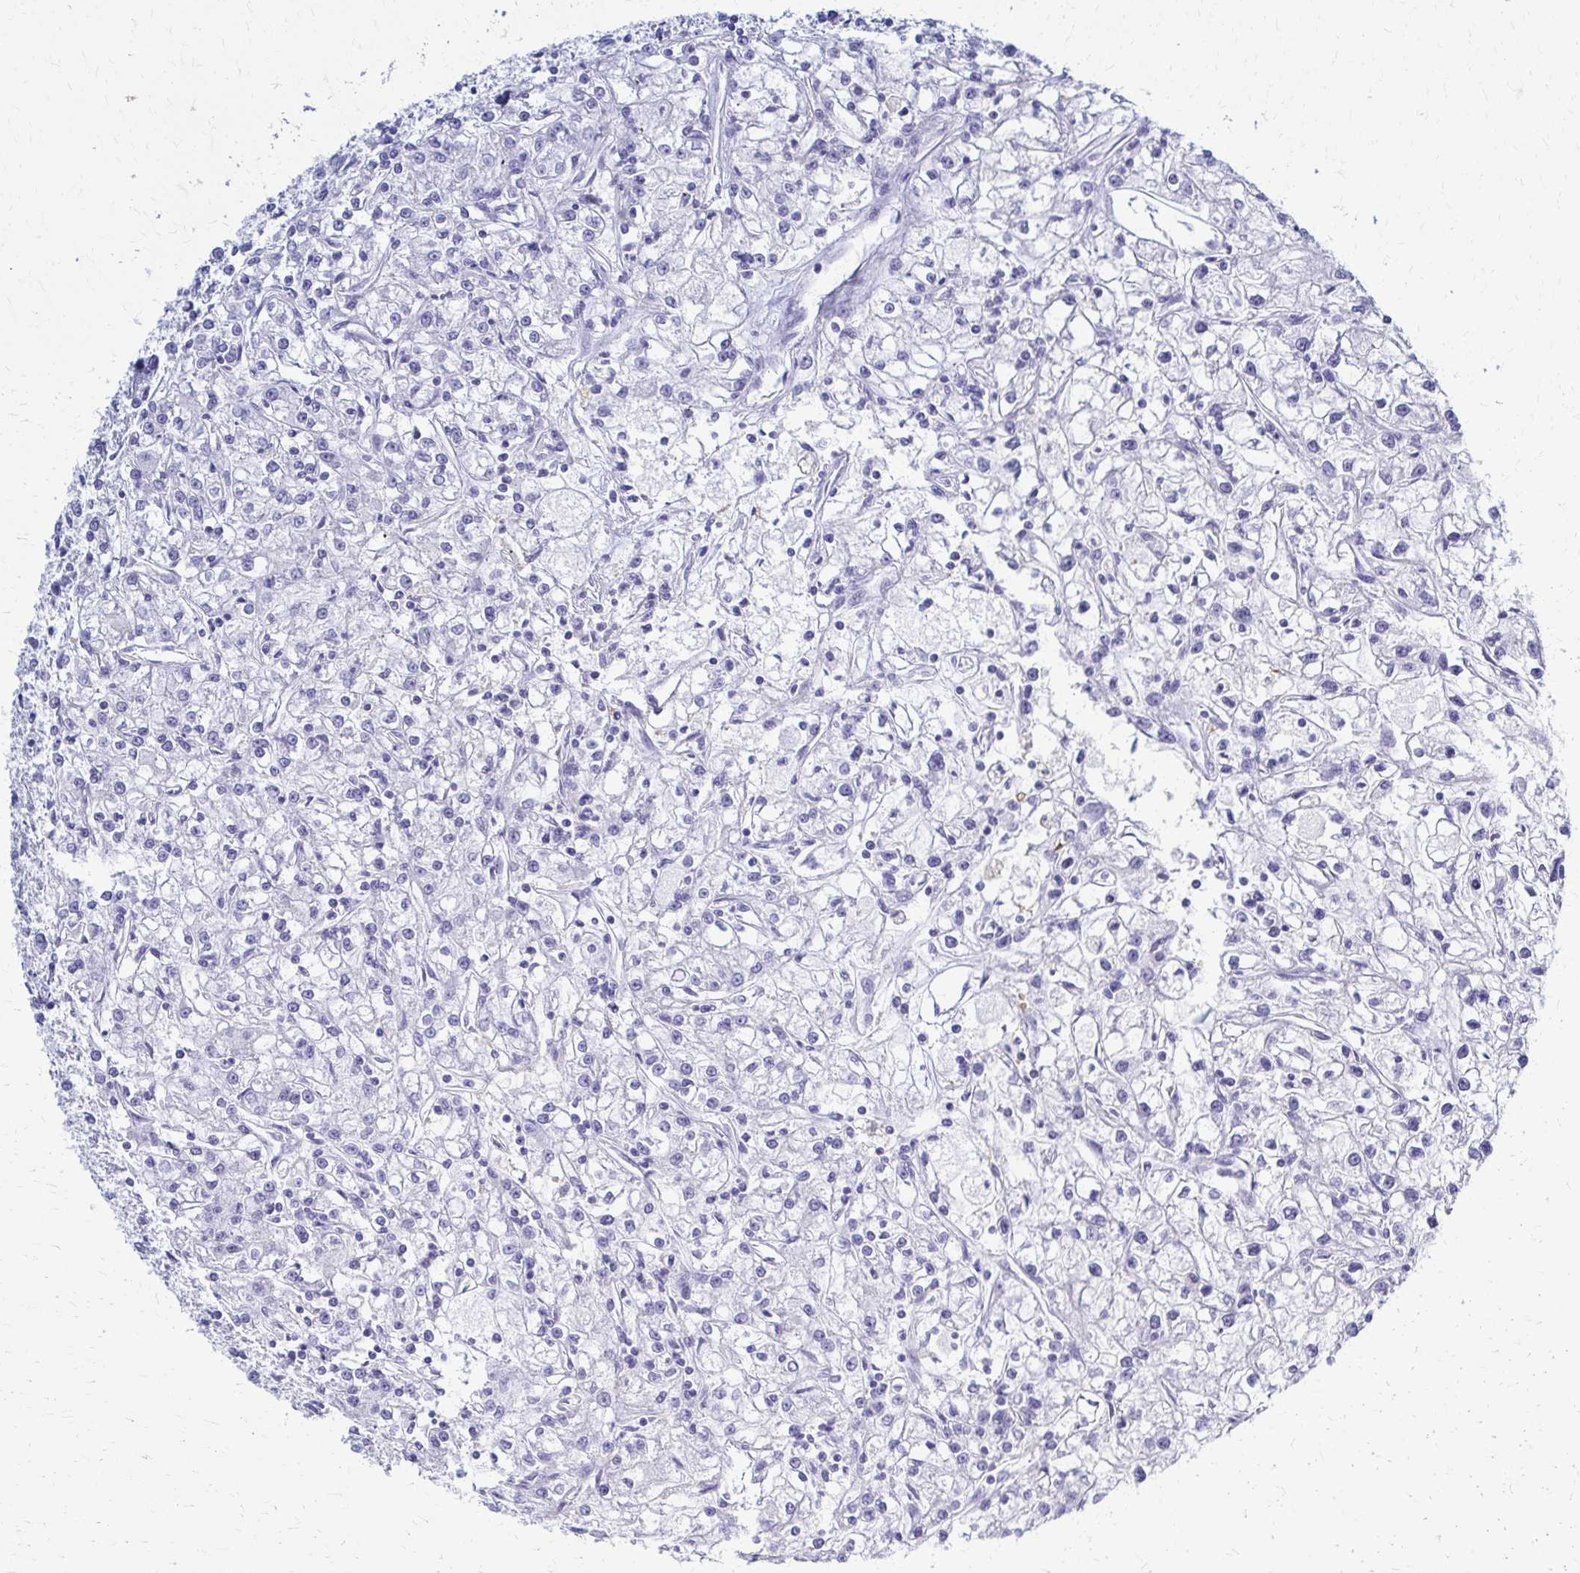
{"staining": {"intensity": "negative", "quantity": "none", "location": "none"}, "tissue": "renal cancer", "cell_type": "Tumor cells", "image_type": "cancer", "snomed": [{"axis": "morphology", "description": "Adenocarcinoma, NOS"}, {"axis": "topography", "description": "Kidney"}], "caption": "Tumor cells are negative for protein expression in human adenocarcinoma (renal).", "gene": "RHOBTB2", "patient": {"sex": "female", "age": 59}}